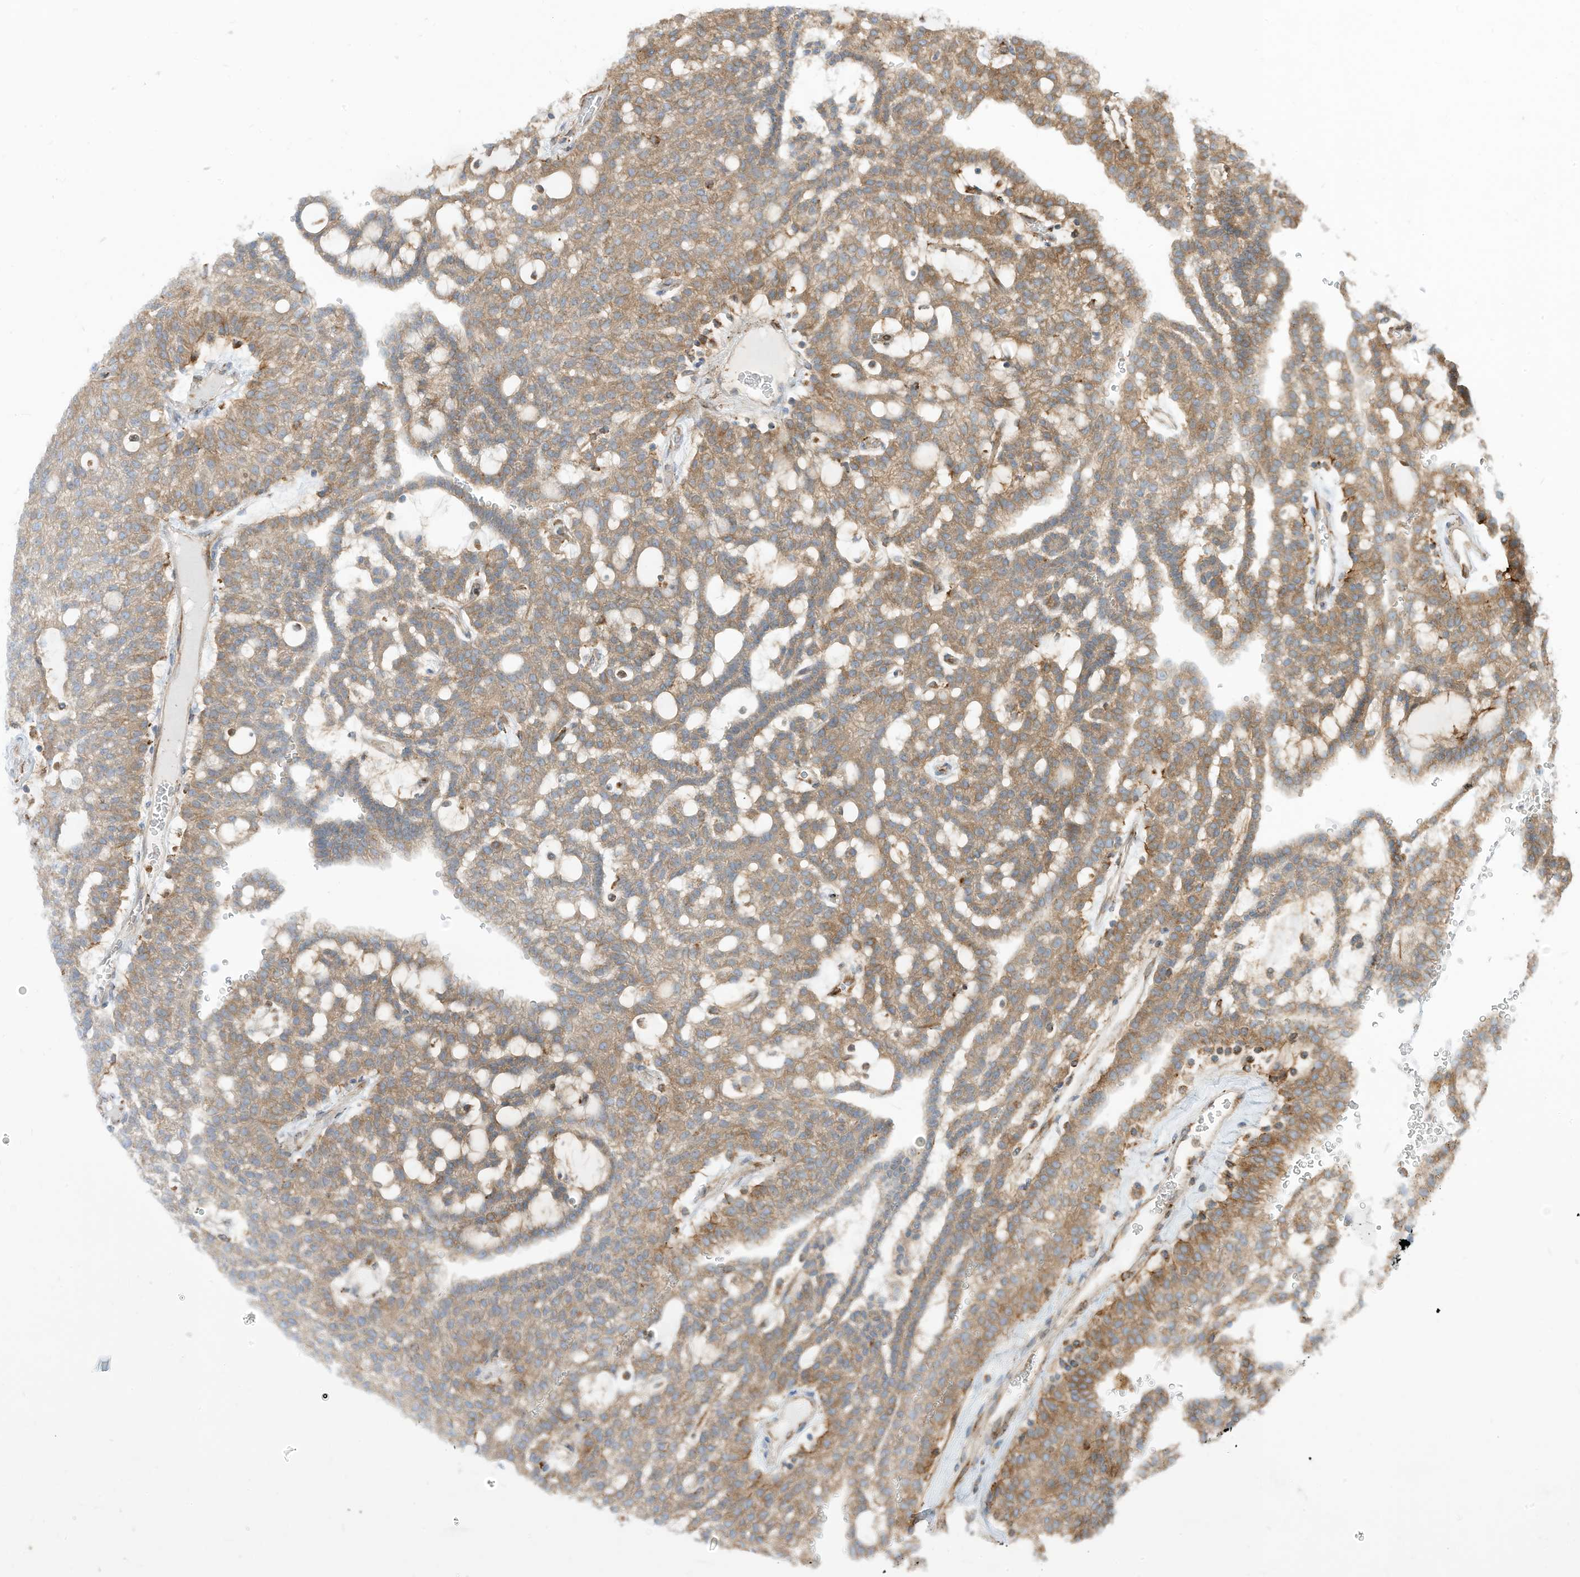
{"staining": {"intensity": "moderate", "quantity": ">75%", "location": "cytoplasmic/membranous"}, "tissue": "renal cancer", "cell_type": "Tumor cells", "image_type": "cancer", "snomed": [{"axis": "morphology", "description": "Adenocarcinoma, NOS"}, {"axis": "topography", "description": "Kidney"}], "caption": "Human adenocarcinoma (renal) stained with a brown dye exhibits moderate cytoplasmic/membranous positive staining in about >75% of tumor cells.", "gene": "TRNAU1AP", "patient": {"sex": "male", "age": 63}}